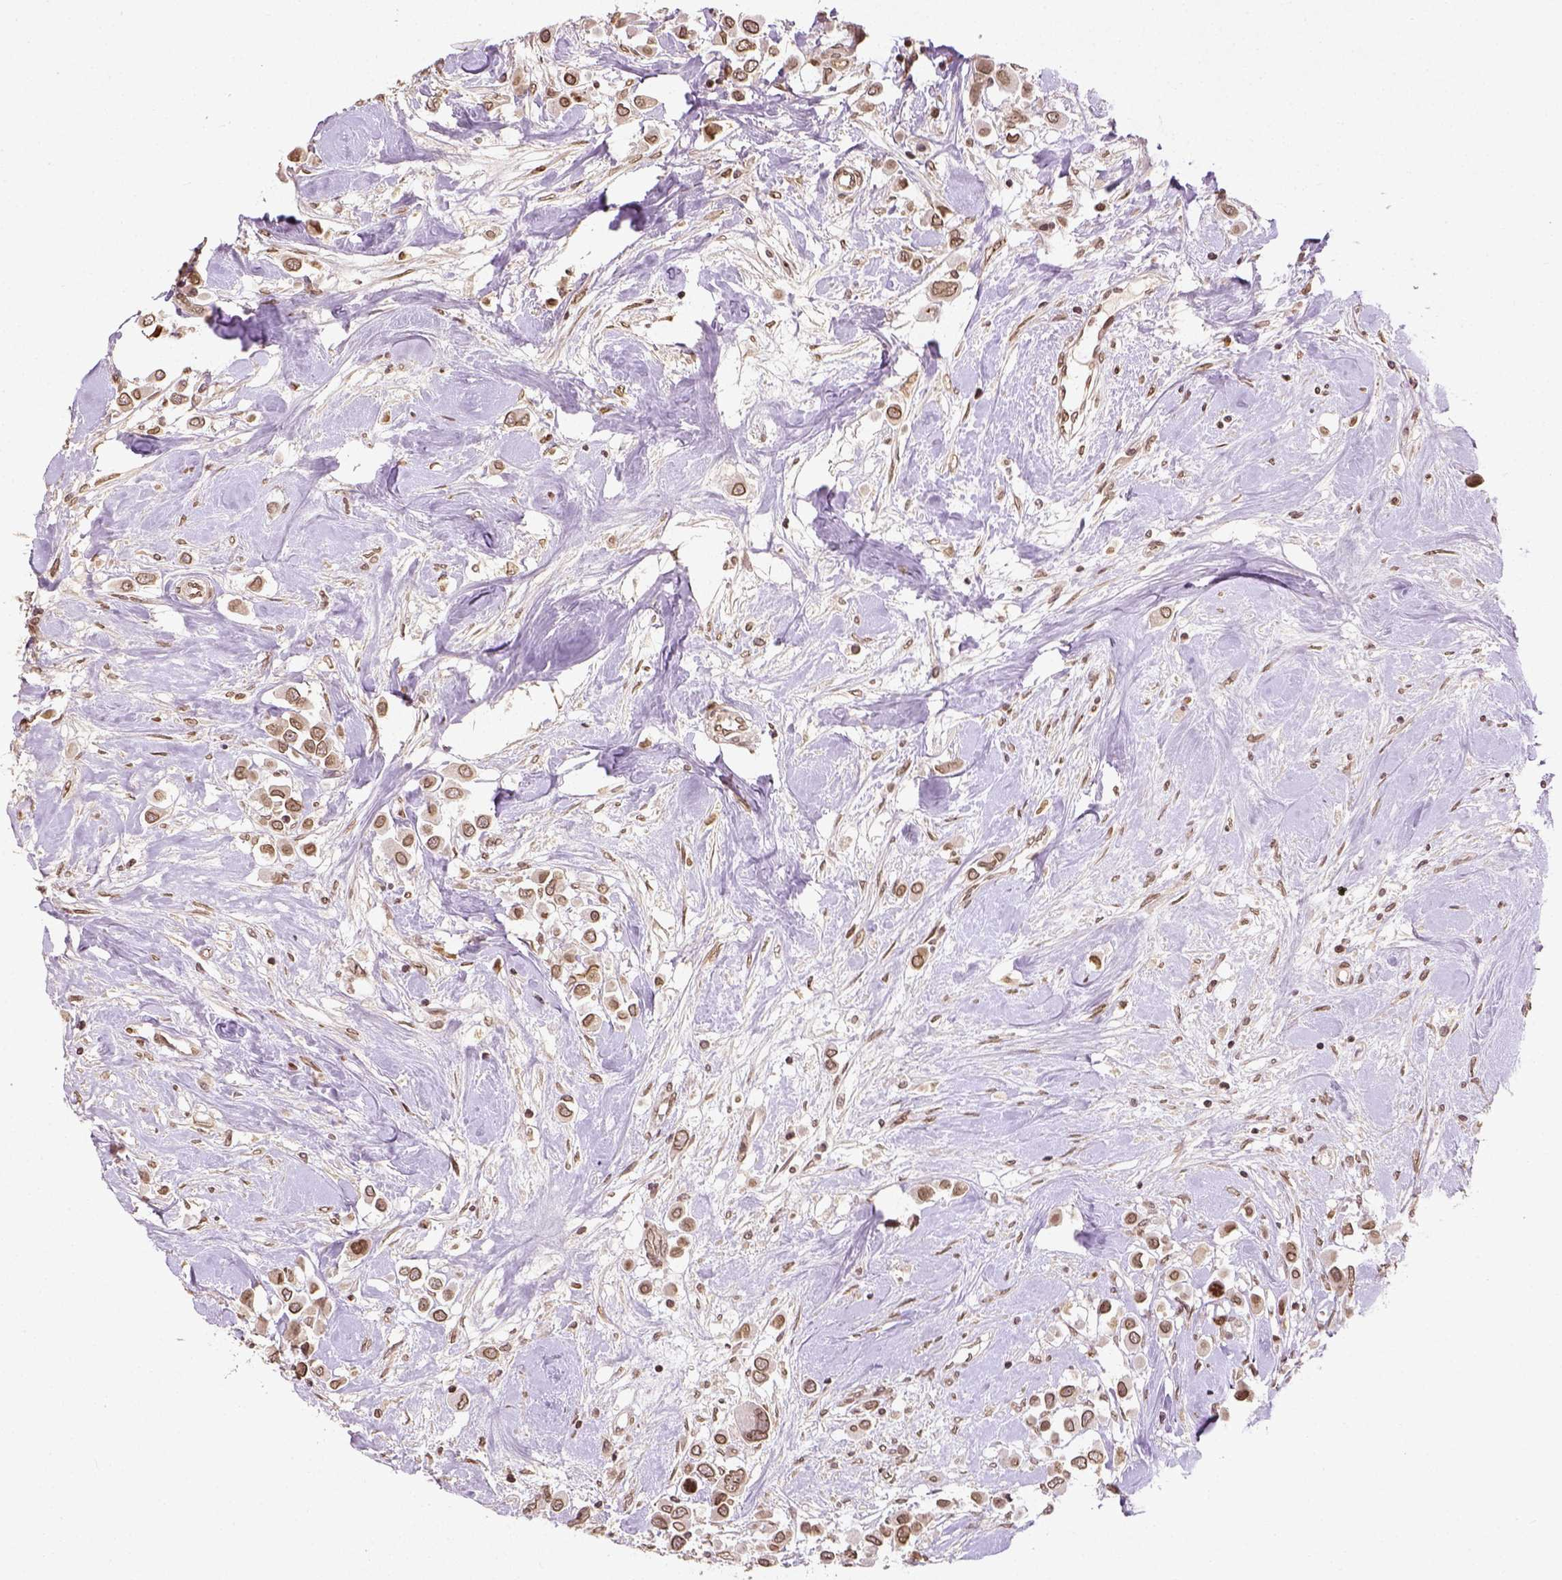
{"staining": {"intensity": "moderate", "quantity": ">75%", "location": "nuclear"}, "tissue": "breast cancer", "cell_type": "Tumor cells", "image_type": "cancer", "snomed": [{"axis": "morphology", "description": "Duct carcinoma"}, {"axis": "topography", "description": "Breast"}], "caption": "Immunohistochemical staining of breast invasive ductal carcinoma reveals moderate nuclear protein expression in about >75% of tumor cells.", "gene": "BANF1", "patient": {"sex": "female", "age": 61}}